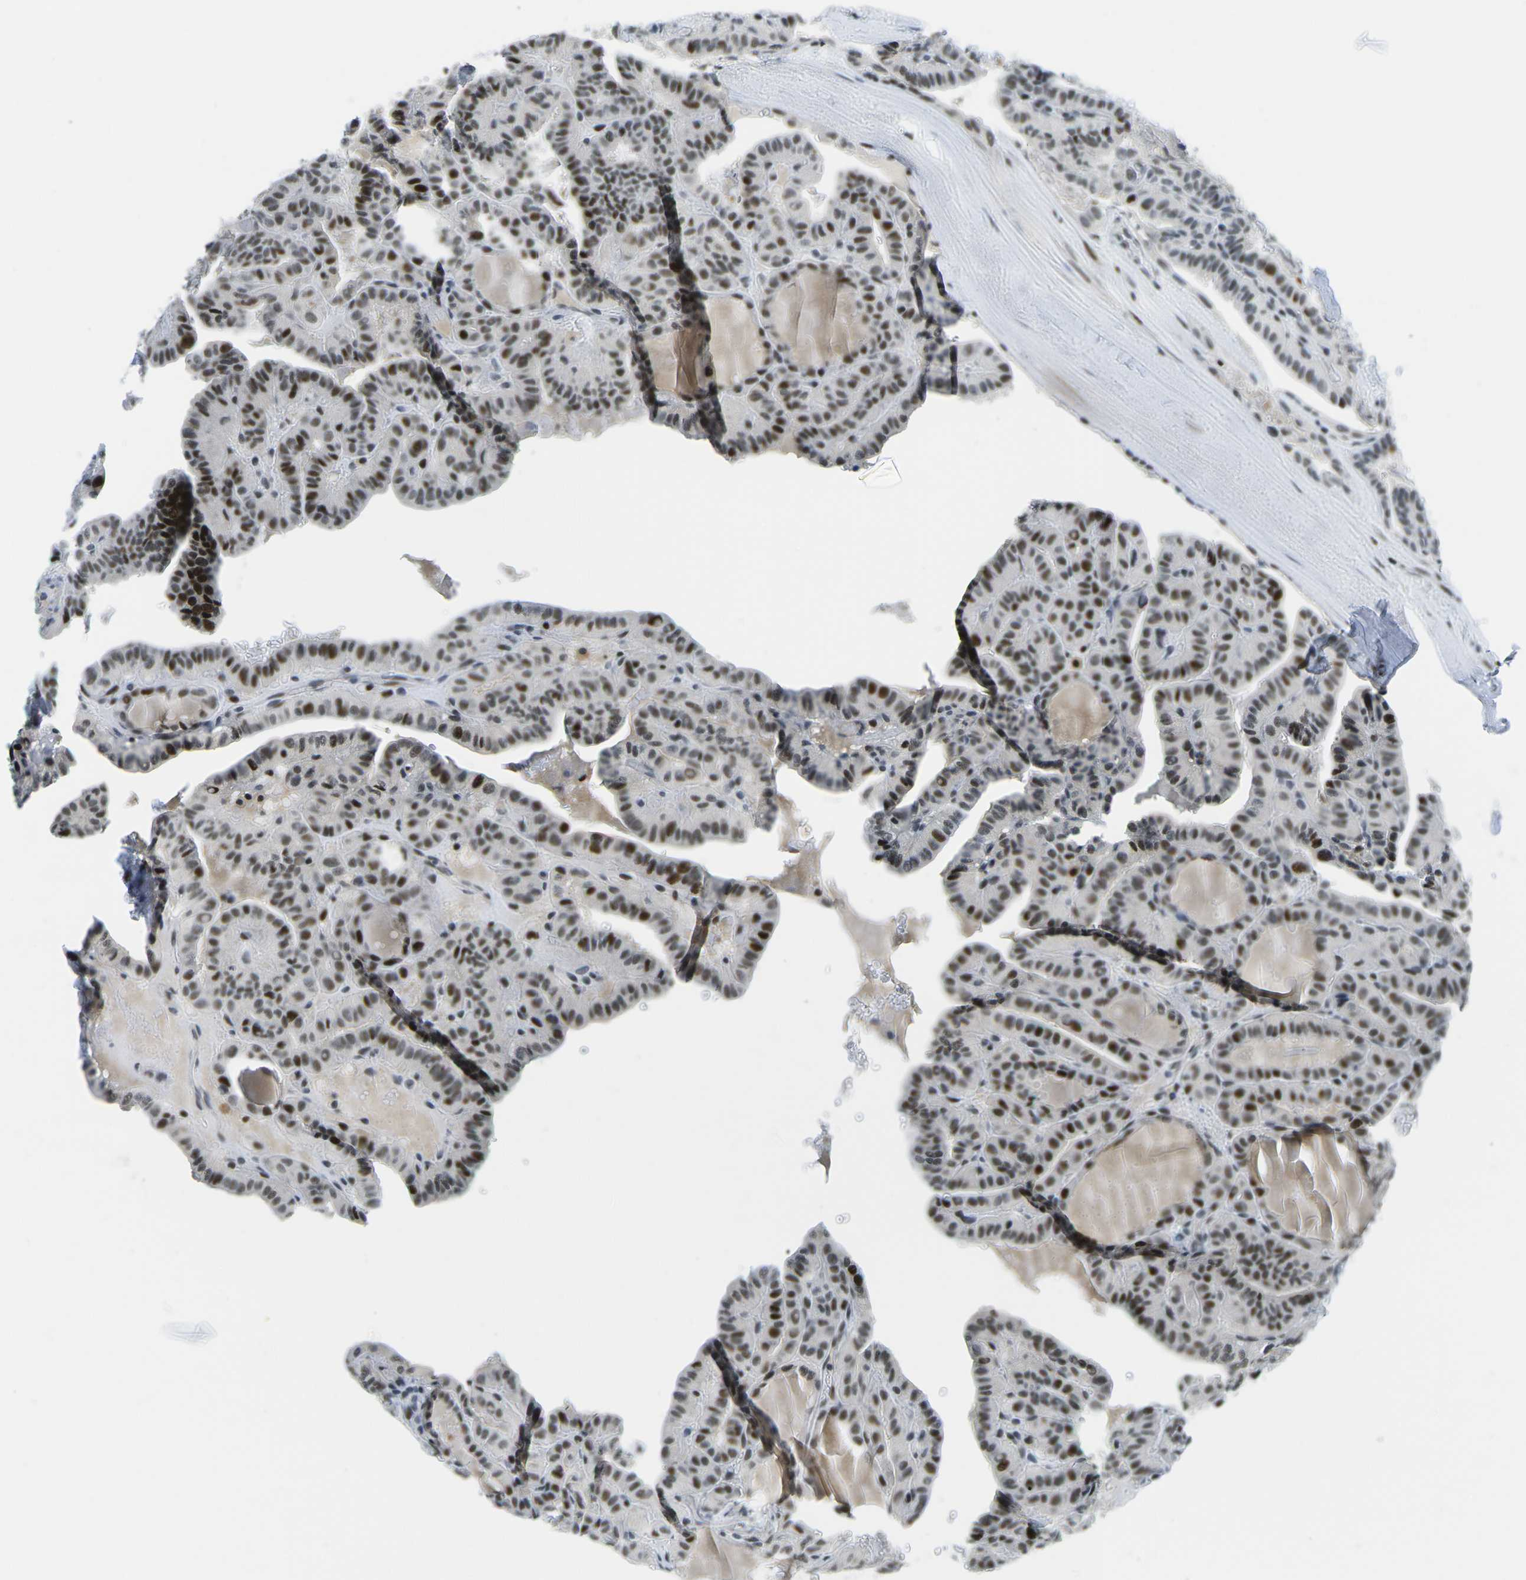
{"staining": {"intensity": "strong", "quantity": "25%-75%", "location": "nuclear"}, "tissue": "thyroid cancer", "cell_type": "Tumor cells", "image_type": "cancer", "snomed": [{"axis": "morphology", "description": "Papillary adenocarcinoma, NOS"}, {"axis": "topography", "description": "Thyroid gland"}], "caption": "An IHC micrograph of neoplastic tissue is shown. Protein staining in brown highlights strong nuclear positivity in papillary adenocarcinoma (thyroid) within tumor cells.", "gene": "PRPF8", "patient": {"sex": "male", "age": 77}}